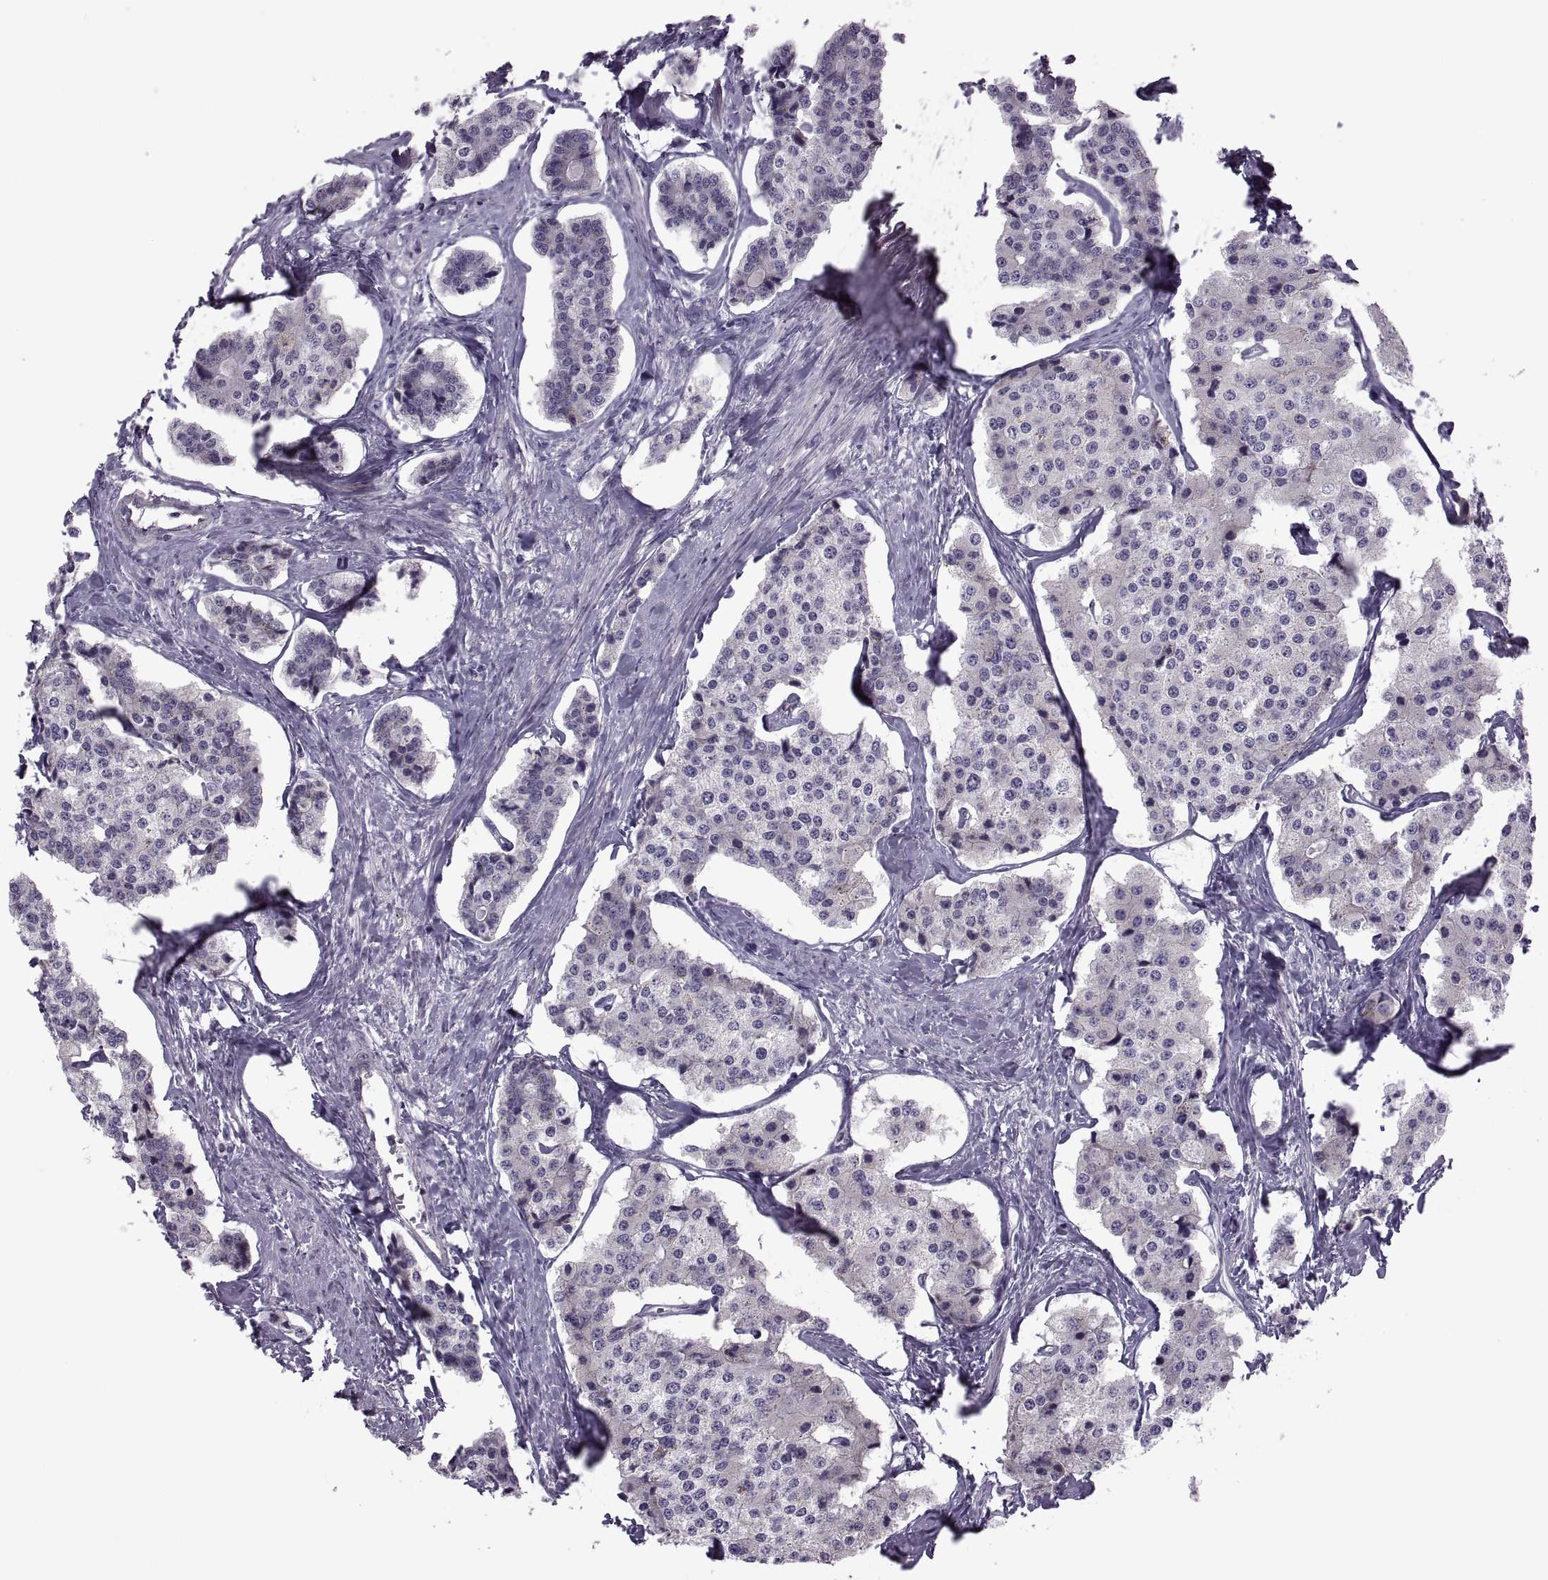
{"staining": {"intensity": "negative", "quantity": "none", "location": "none"}, "tissue": "carcinoid", "cell_type": "Tumor cells", "image_type": "cancer", "snomed": [{"axis": "morphology", "description": "Carcinoid, malignant, NOS"}, {"axis": "topography", "description": "Small intestine"}], "caption": "Tumor cells are negative for brown protein staining in malignant carcinoid. Brightfield microscopy of immunohistochemistry stained with DAB (brown) and hematoxylin (blue), captured at high magnification.", "gene": "ODF3", "patient": {"sex": "female", "age": 65}}